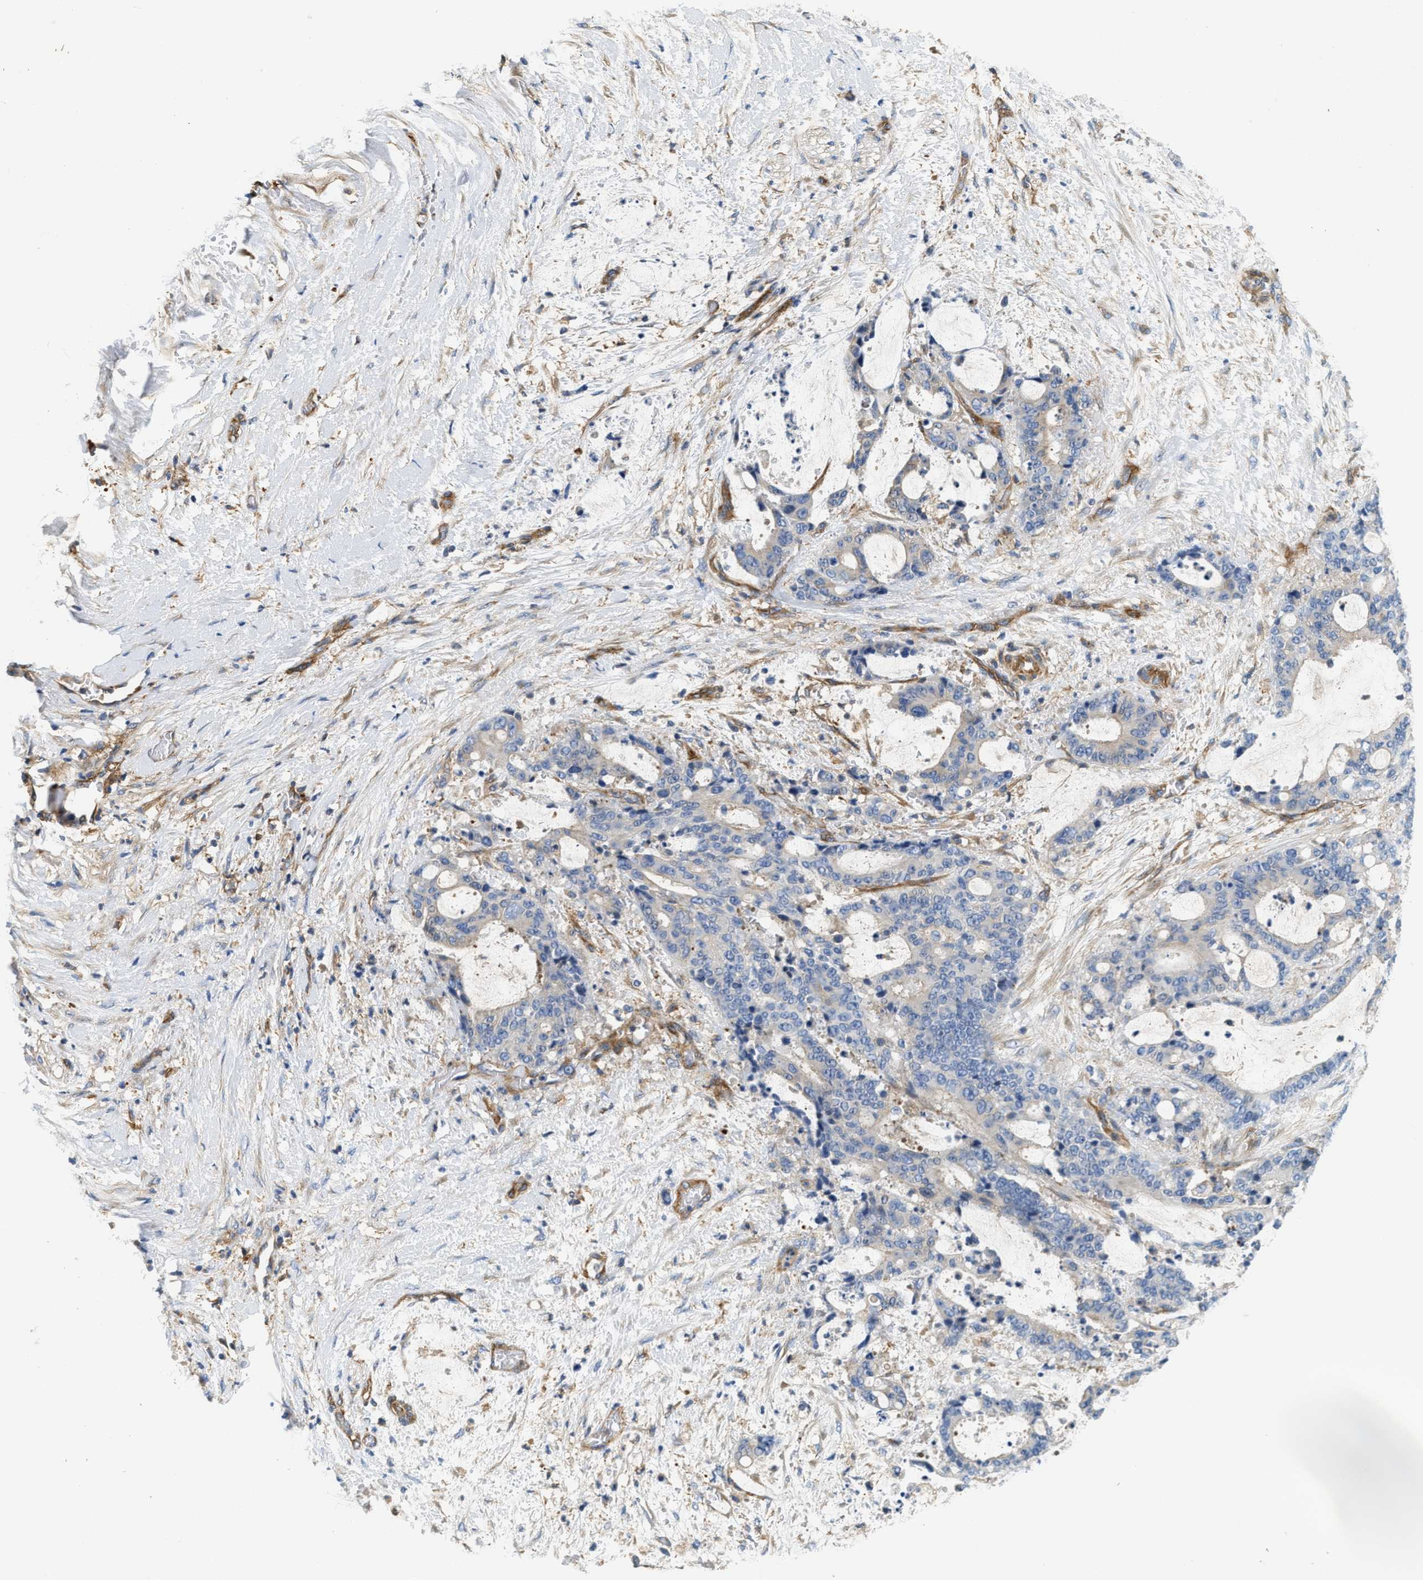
{"staining": {"intensity": "negative", "quantity": "none", "location": "none"}, "tissue": "liver cancer", "cell_type": "Tumor cells", "image_type": "cancer", "snomed": [{"axis": "morphology", "description": "Normal tissue, NOS"}, {"axis": "morphology", "description": "Cholangiocarcinoma"}, {"axis": "topography", "description": "Liver"}, {"axis": "topography", "description": "Peripheral nerve tissue"}], "caption": "Immunohistochemical staining of human liver cancer (cholangiocarcinoma) shows no significant expression in tumor cells.", "gene": "NSUN7", "patient": {"sex": "female", "age": 73}}